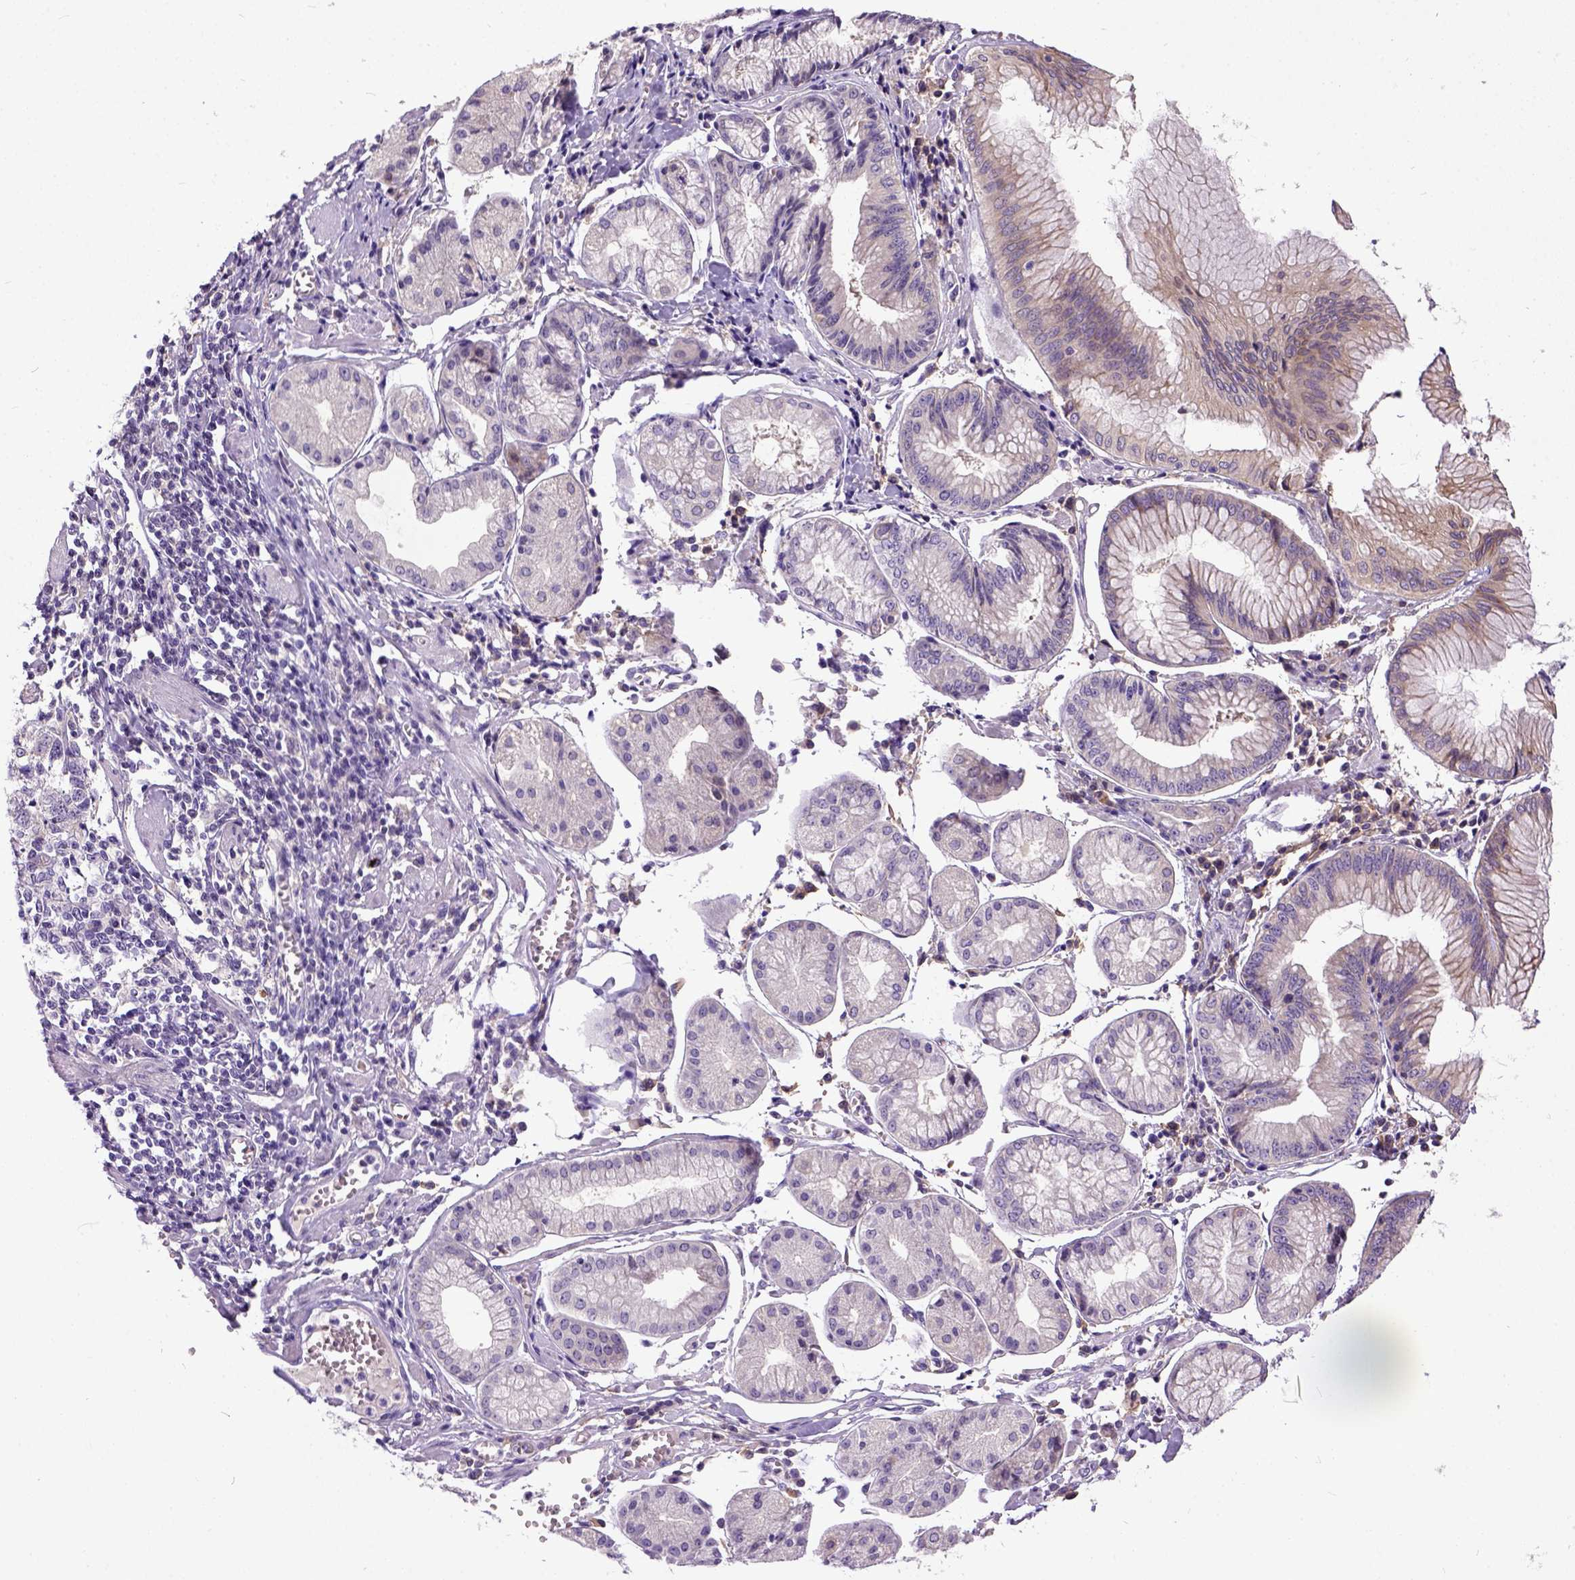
{"staining": {"intensity": "weak", "quantity": "25%-75%", "location": "cytoplasmic/membranous"}, "tissue": "stomach cancer", "cell_type": "Tumor cells", "image_type": "cancer", "snomed": [{"axis": "morphology", "description": "Adenocarcinoma, NOS"}, {"axis": "topography", "description": "Stomach, upper"}], "caption": "A low amount of weak cytoplasmic/membranous staining is identified in approximately 25%-75% of tumor cells in stomach adenocarcinoma tissue. The staining is performed using DAB (3,3'-diaminobenzidine) brown chromogen to label protein expression. The nuclei are counter-stained blue using hematoxylin.", "gene": "NEK5", "patient": {"sex": "male", "age": 81}}